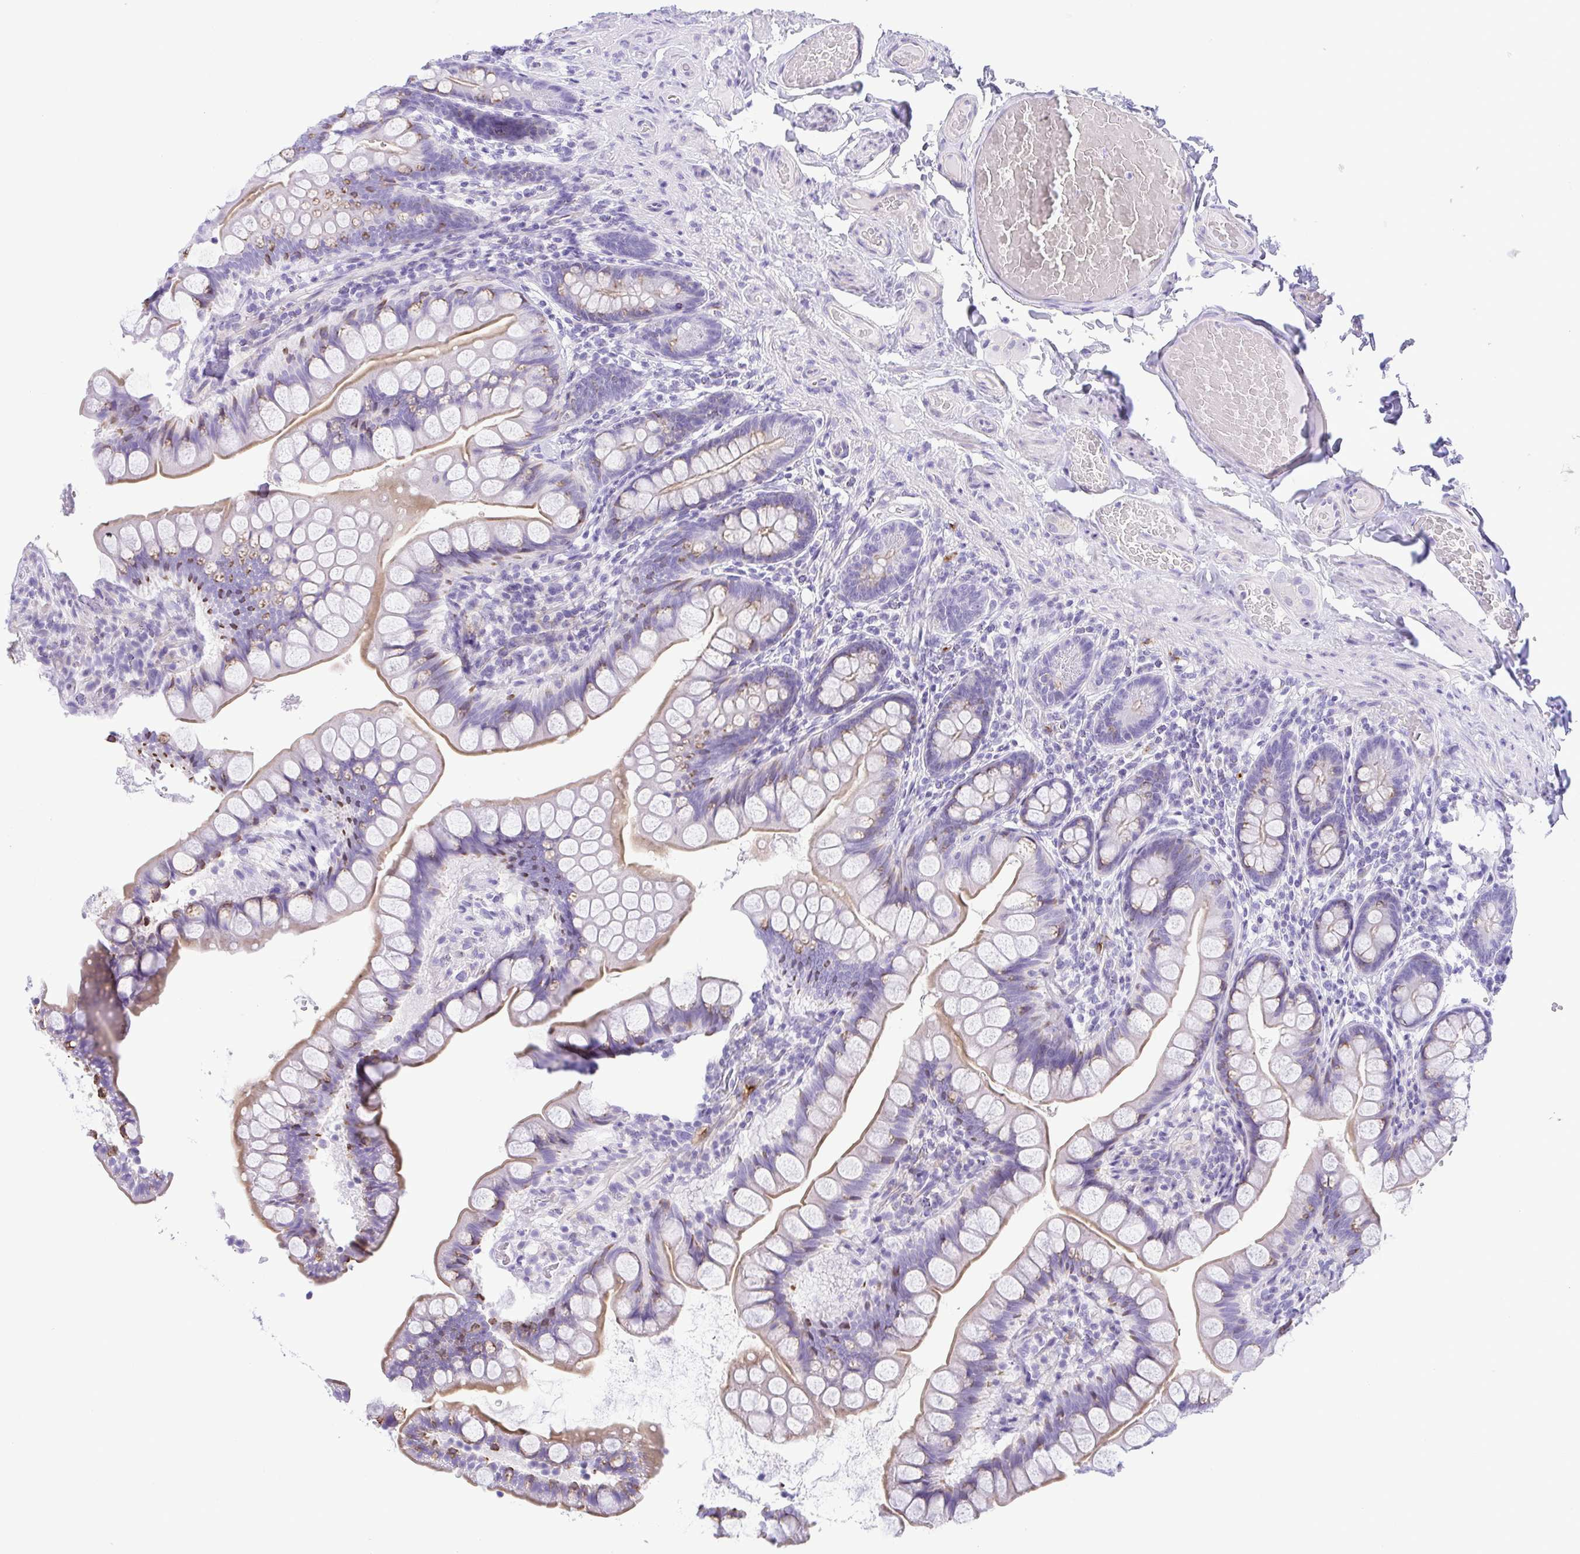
{"staining": {"intensity": "moderate", "quantity": "25%-75%", "location": "cytoplasmic/membranous"}, "tissue": "small intestine", "cell_type": "Glandular cells", "image_type": "normal", "snomed": [{"axis": "morphology", "description": "Normal tissue, NOS"}, {"axis": "topography", "description": "Small intestine"}], "caption": "Protein positivity by IHC shows moderate cytoplasmic/membranous positivity in approximately 25%-75% of glandular cells in benign small intestine. Using DAB (3,3'-diaminobenzidine) (brown) and hematoxylin (blue) stains, captured at high magnification using brightfield microscopy.", "gene": "GPR182", "patient": {"sex": "male", "age": 70}}